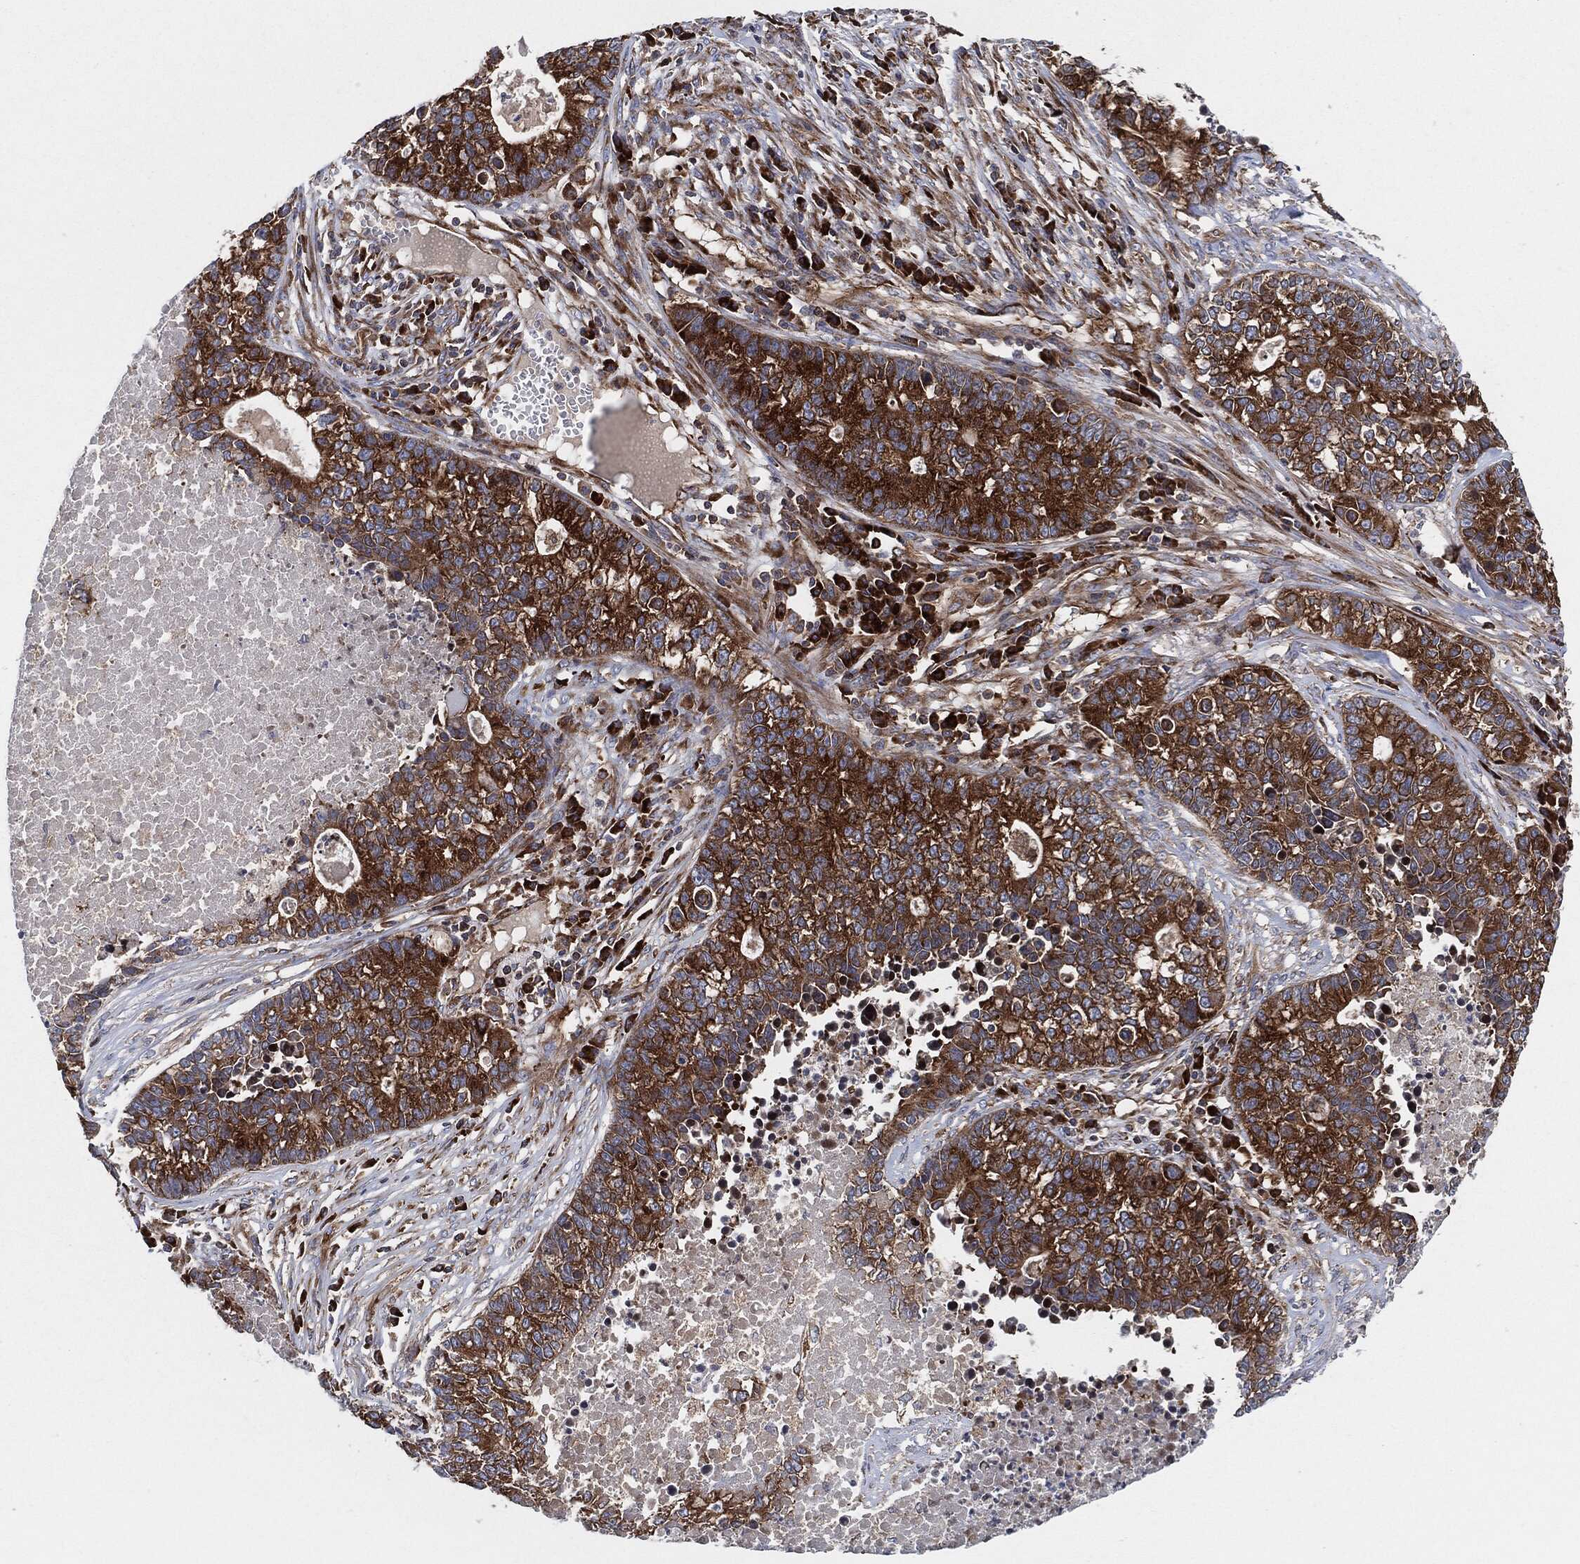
{"staining": {"intensity": "strong", "quantity": "25%-75%", "location": "cytoplasmic/membranous"}, "tissue": "lung cancer", "cell_type": "Tumor cells", "image_type": "cancer", "snomed": [{"axis": "morphology", "description": "Adenocarcinoma, NOS"}, {"axis": "topography", "description": "Lung"}], "caption": "Brown immunohistochemical staining in adenocarcinoma (lung) displays strong cytoplasmic/membranous positivity in about 25%-75% of tumor cells.", "gene": "EIF2S2", "patient": {"sex": "male", "age": 57}}